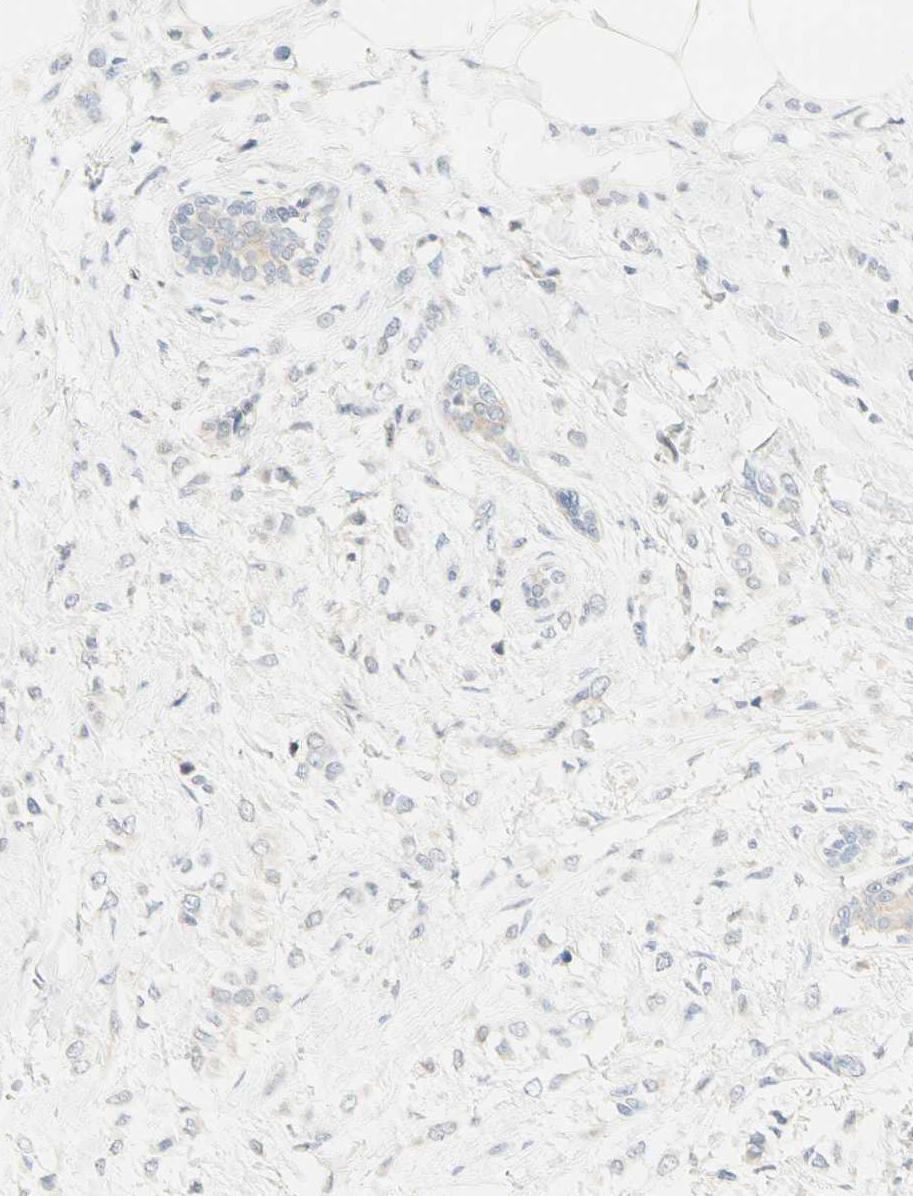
{"staining": {"intensity": "negative", "quantity": "none", "location": "none"}, "tissue": "breast cancer", "cell_type": "Tumor cells", "image_type": "cancer", "snomed": [{"axis": "morphology", "description": "Lobular carcinoma, in situ"}, {"axis": "morphology", "description": "Lobular carcinoma"}, {"axis": "topography", "description": "Breast"}], "caption": "DAB immunohistochemical staining of human breast lobular carcinoma reveals no significant staining in tumor cells.", "gene": "GPR153", "patient": {"sex": "female", "age": 41}}